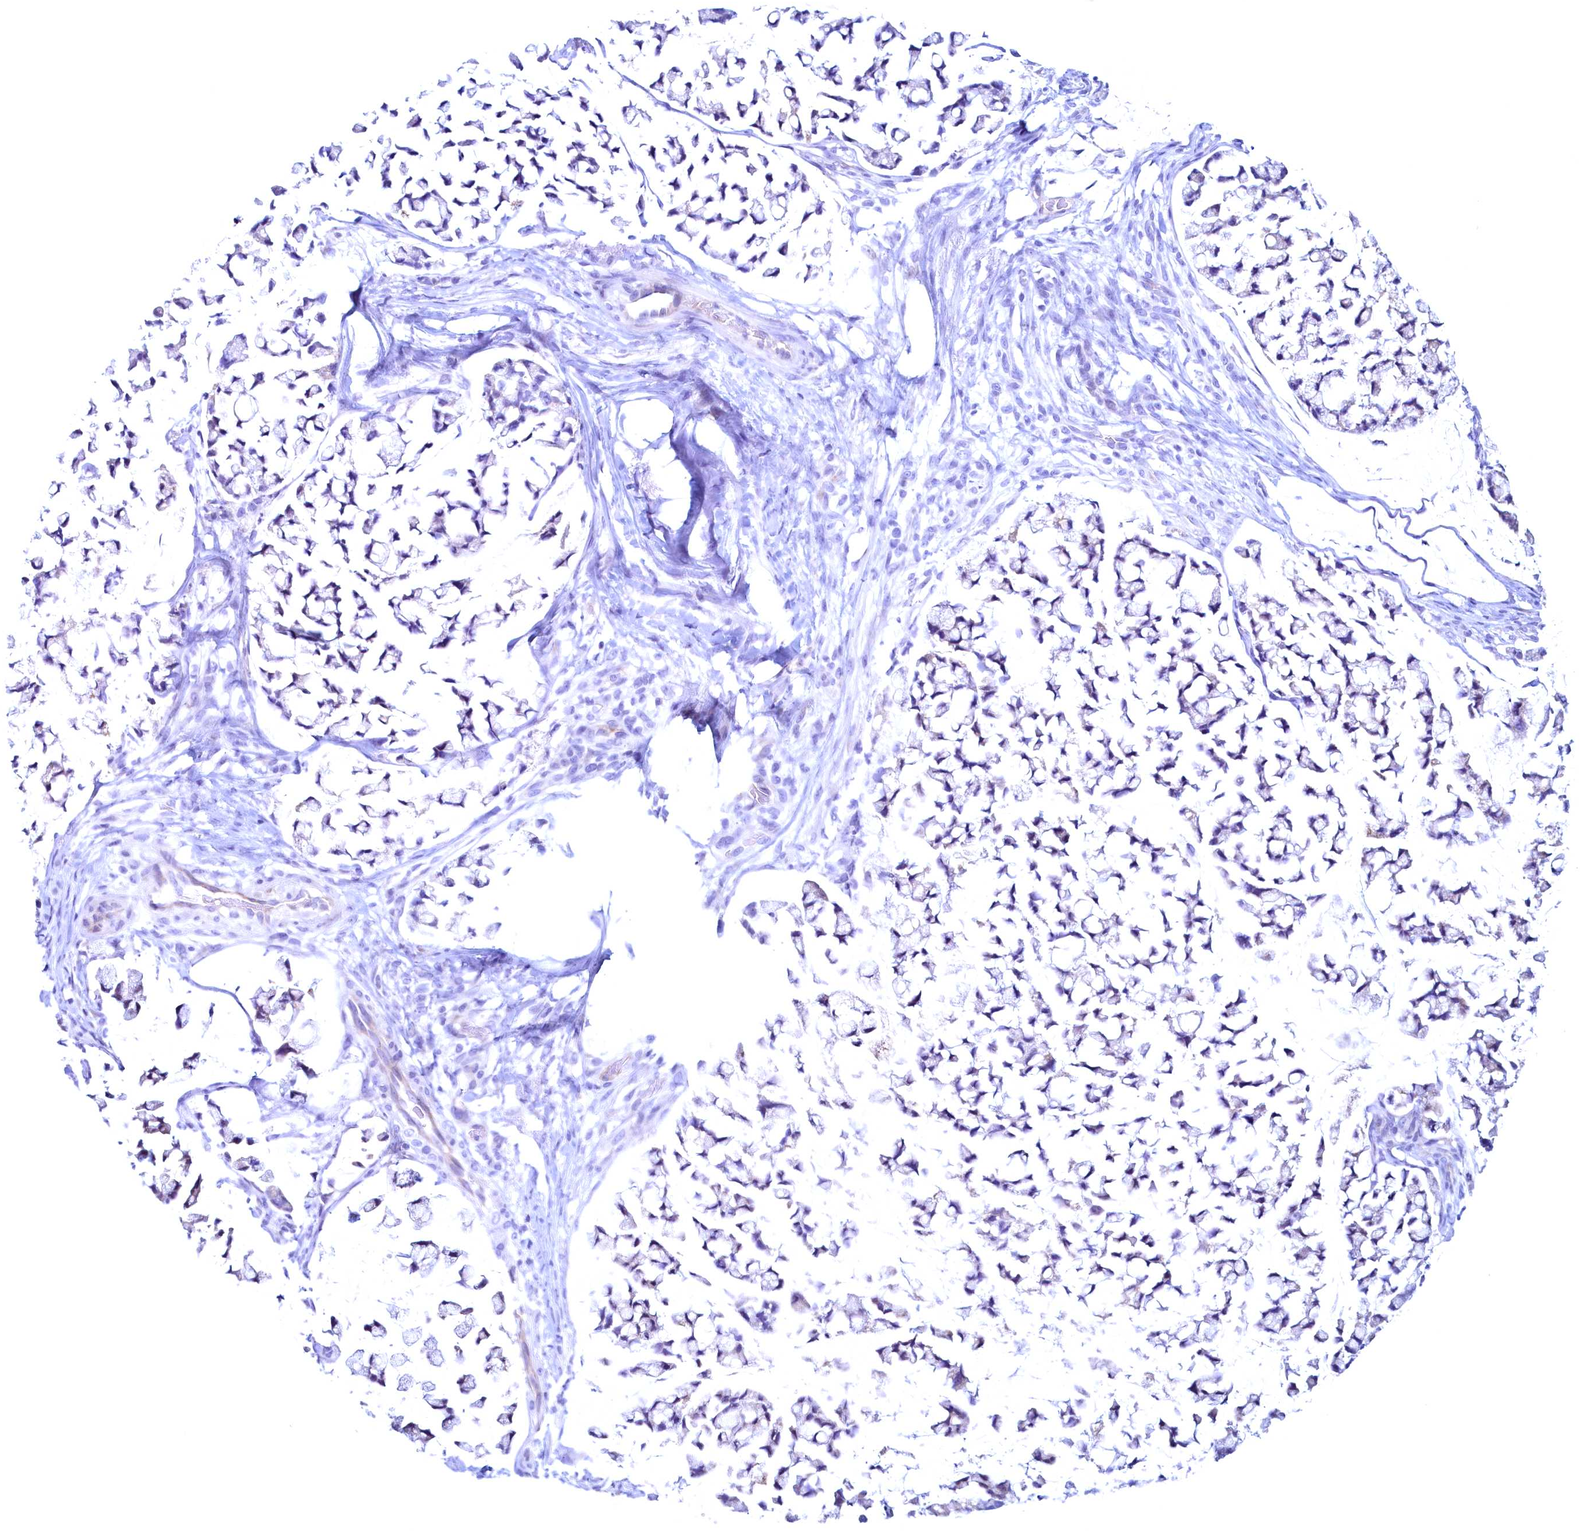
{"staining": {"intensity": "negative", "quantity": "none", "location": "none"}, "tissue": "stomach cancer", "cell_type": "Tumor cells", "image_type": "cancer", "snomed": [{"axis": "morphology", "description": "Adenocarcinoma, NOS"}, {"axis": "topography", "description": "Stomach, lower"}], "caption": "Tumor cells are negative for protein expression in human stomach cancer (adenocarcinoma).", "gene": "MAP1LC3A", "patient": {"sex": "male", "age": 67}}